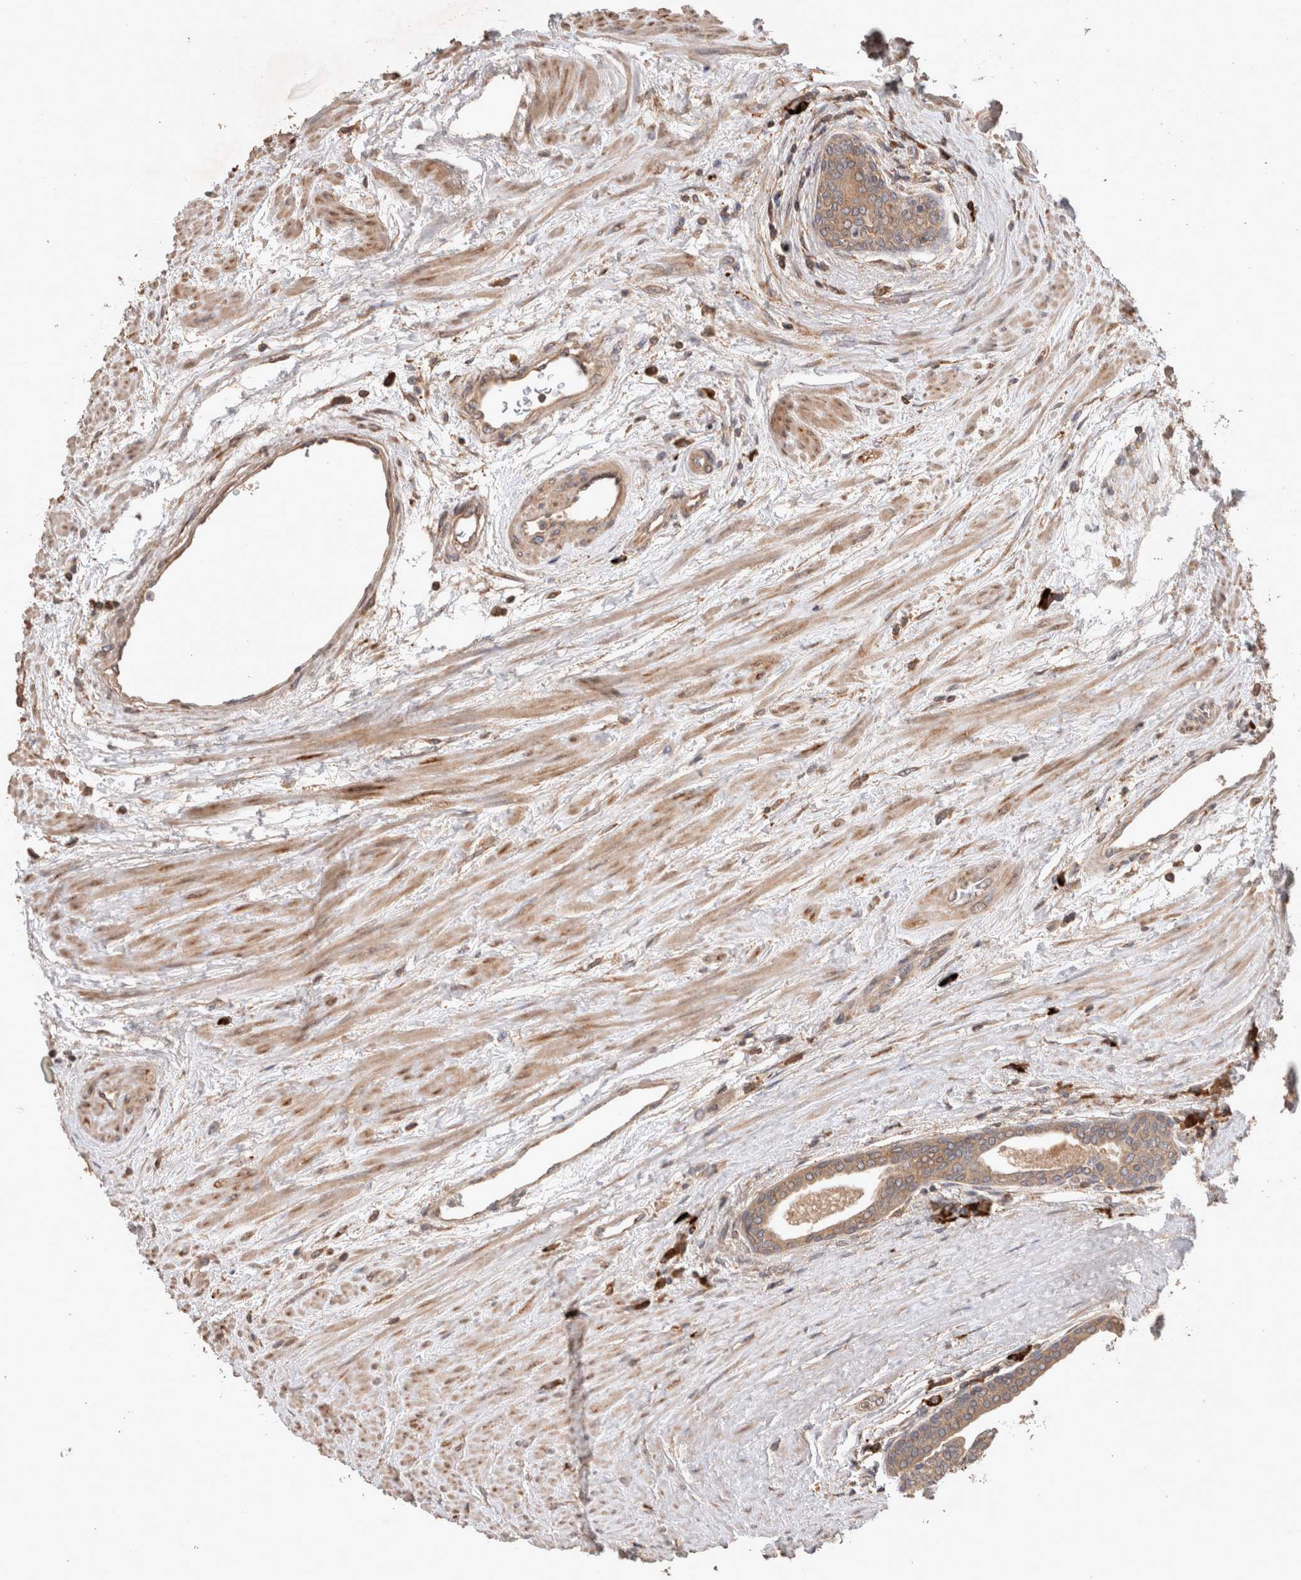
{"staining": {"intensity": "moderate", "quantity": ">75%", "location": "cytoplasmic/membranous"}, "tissue": "prostate cancer", "cell_type": "Tumor cells", "image_type": "cancer", "snomed": [{"axis": "morphology", "description": "Adenocarcinoma, High grade"}, {"axis": "topography", "description": "Prostate"}], "caption": "An IHC micrograph of tumor tissue is shown. Protein staining in brown shows moderate cytoplasmic/membranous positivity in prostate high-grade adenocarcinoma within tumor cells. The protein is stained brown, and the nuclei are stained in blue (DAB IHC with brightfield microscopy, high magnification).", "gene": "HROB", "patient": {"sex": "male", "age": 61}}